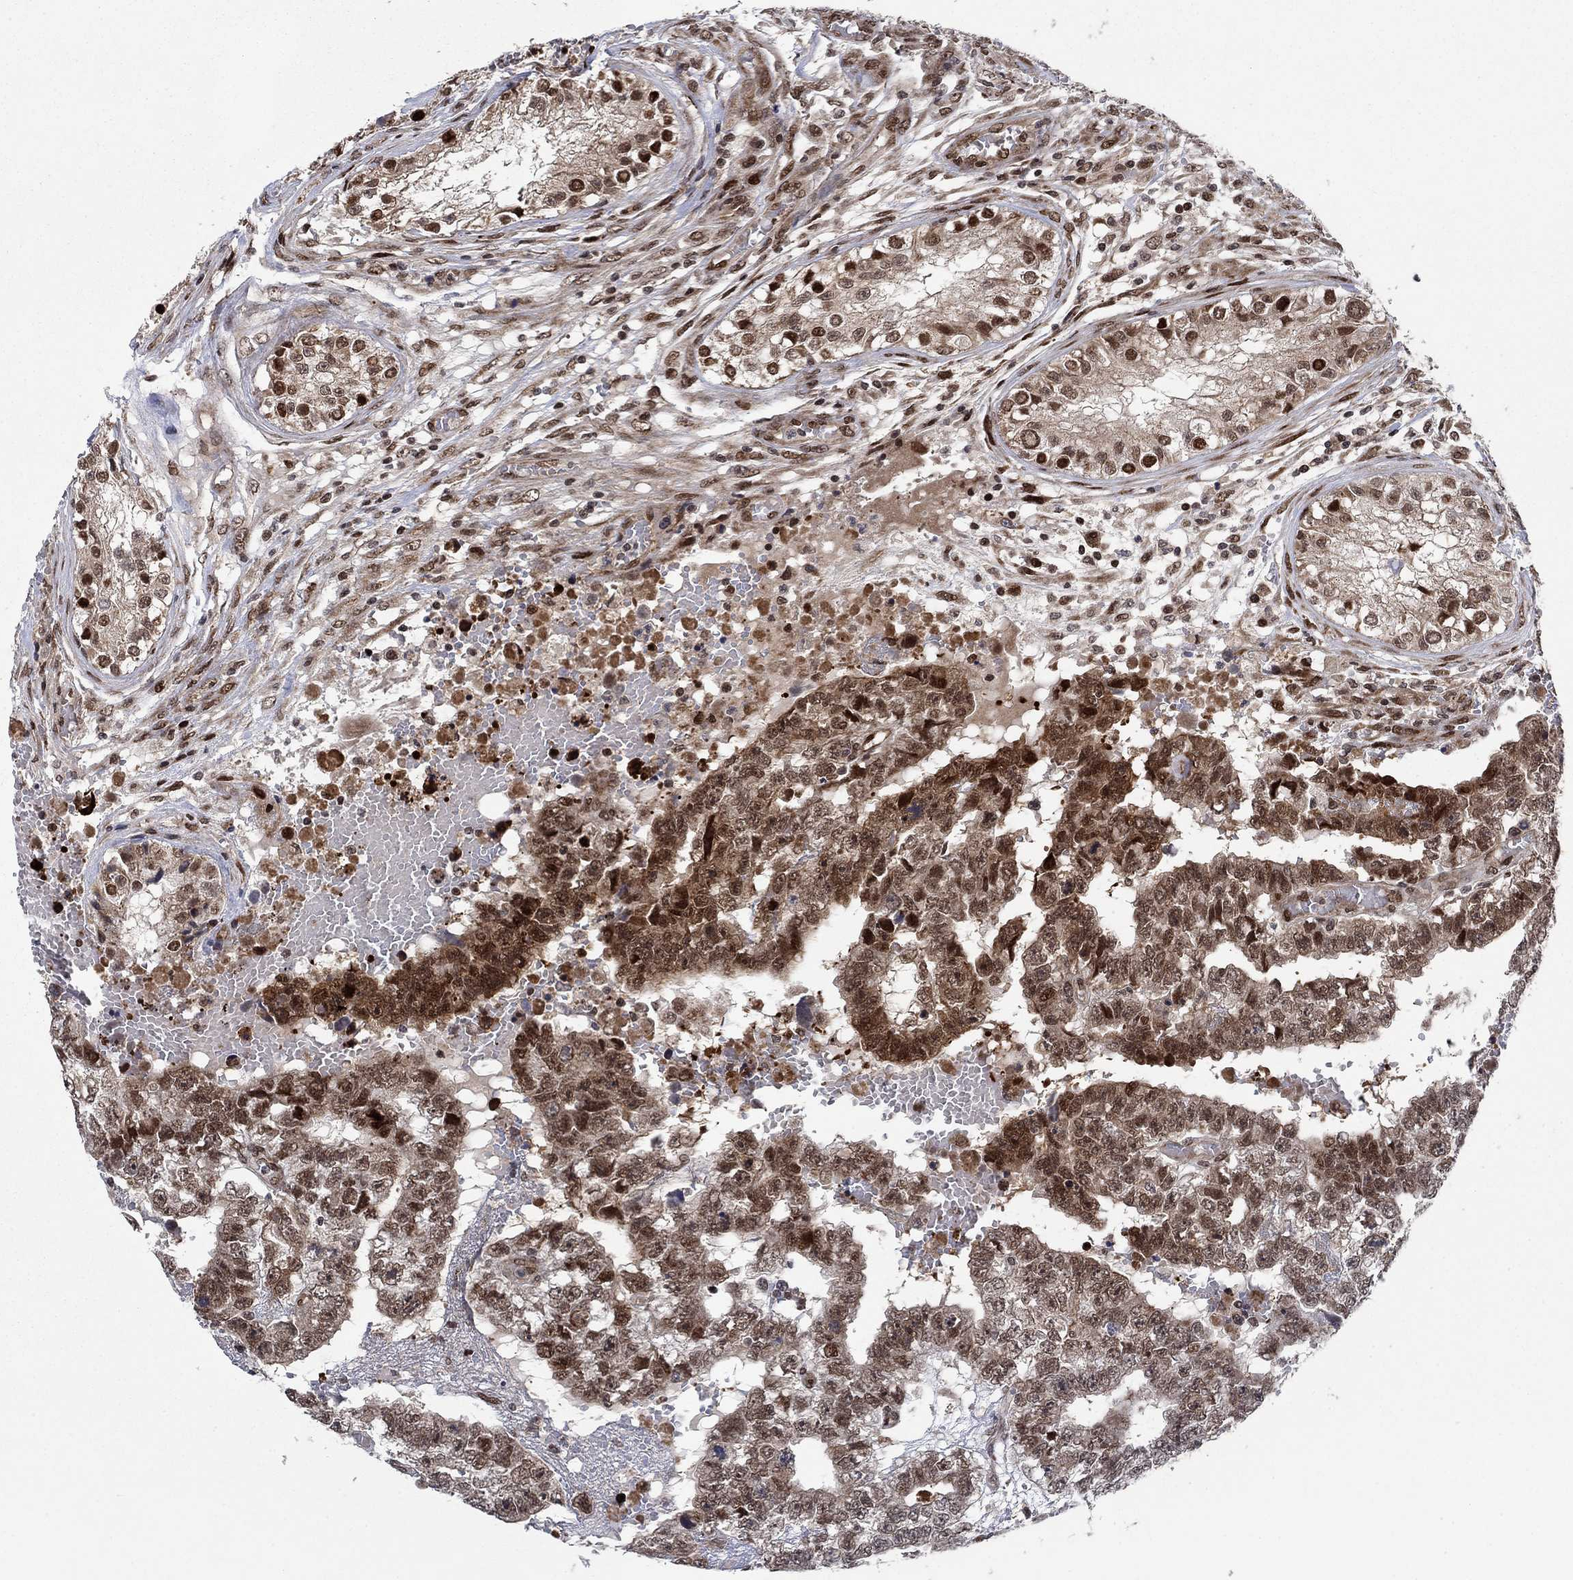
{"staining": {"intensity": "strong", "quantity": "<25%", "location": "cytoplasmic/membranous,nuclear"}, "tissue": "testis cancer", "cell_type": "Tumor cells", "image_type": "cancer", "snomed": [{"axis": "morphology", "description": "Carcinoma, Embryonal, NOS"}, {"axis": "topography", "description": "Testis"}], "caption": "High-power microscopy captured an immunohistochemistry (IHC) micrograph of testis embryonal carcinoma, revealing strong cytoplasmic/membranous and nuclear expression in approximately <25% of tumor cells.", "gene": "PRICKLE4", "patient": {"sex": "male", "age": 25}}